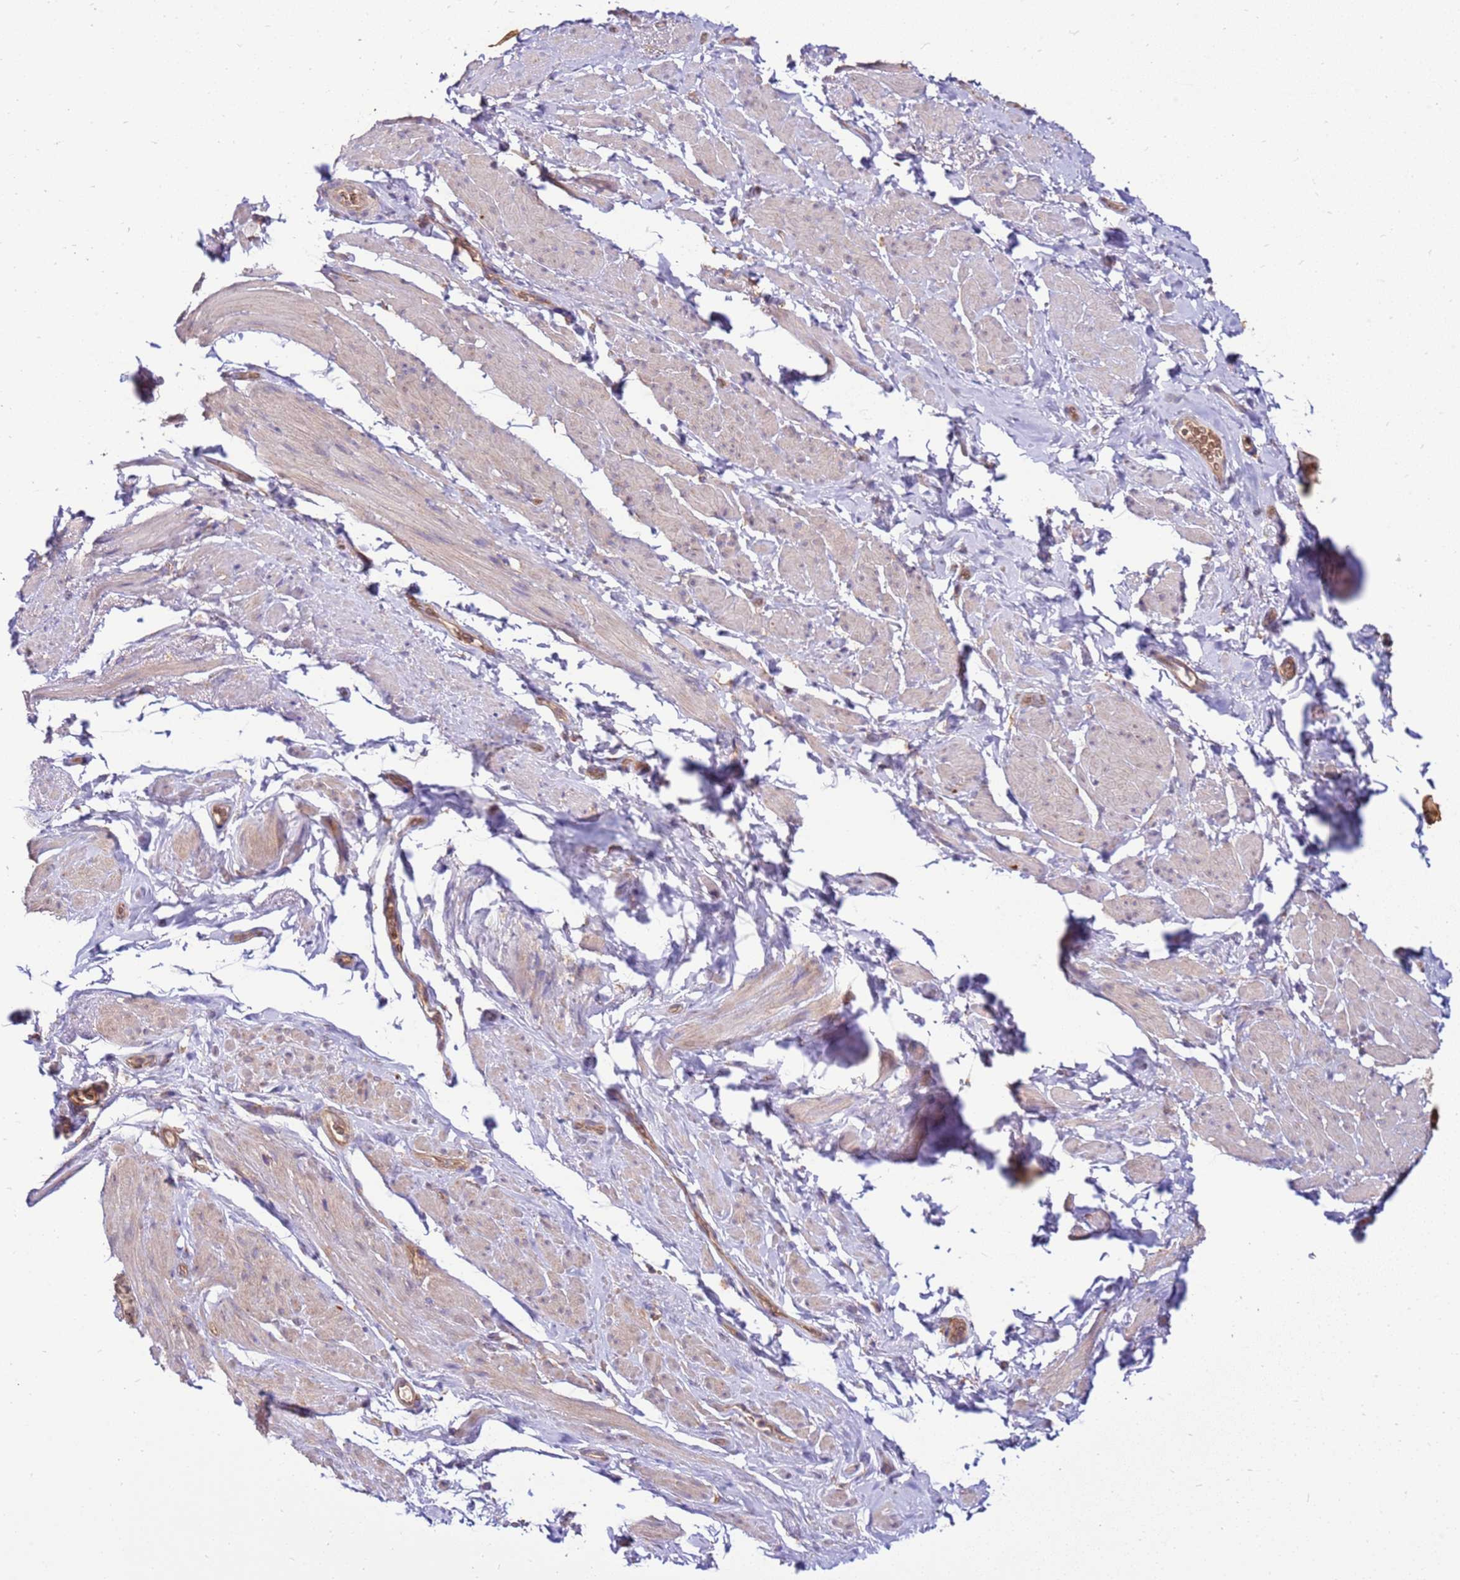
{"staining": {"intensity": "weak", "quantity": "<25%", "location": "cytoplasmic/membranous"}, "tissue": "smooth muscle", "cell_type": "Smooth muscle cells", "image_type": "normal", "snomed": [{"axis": "morphology", "description": "Normal tissue, NOS"}, {"axis": "topography", "description": "Smooth muscle"}, {"axis": "topography", "description": "Peripheral nerve tissue"}], "caption": "This micrograph is of normal smooth muscle stained with immunohistochemistry to label a protein in brown with the nuclei are counter-stained blue. There is no positivity in smooth muscle cells.", "gene": "SLC44A5", "patient": {"sex": "male", "age": 69}}